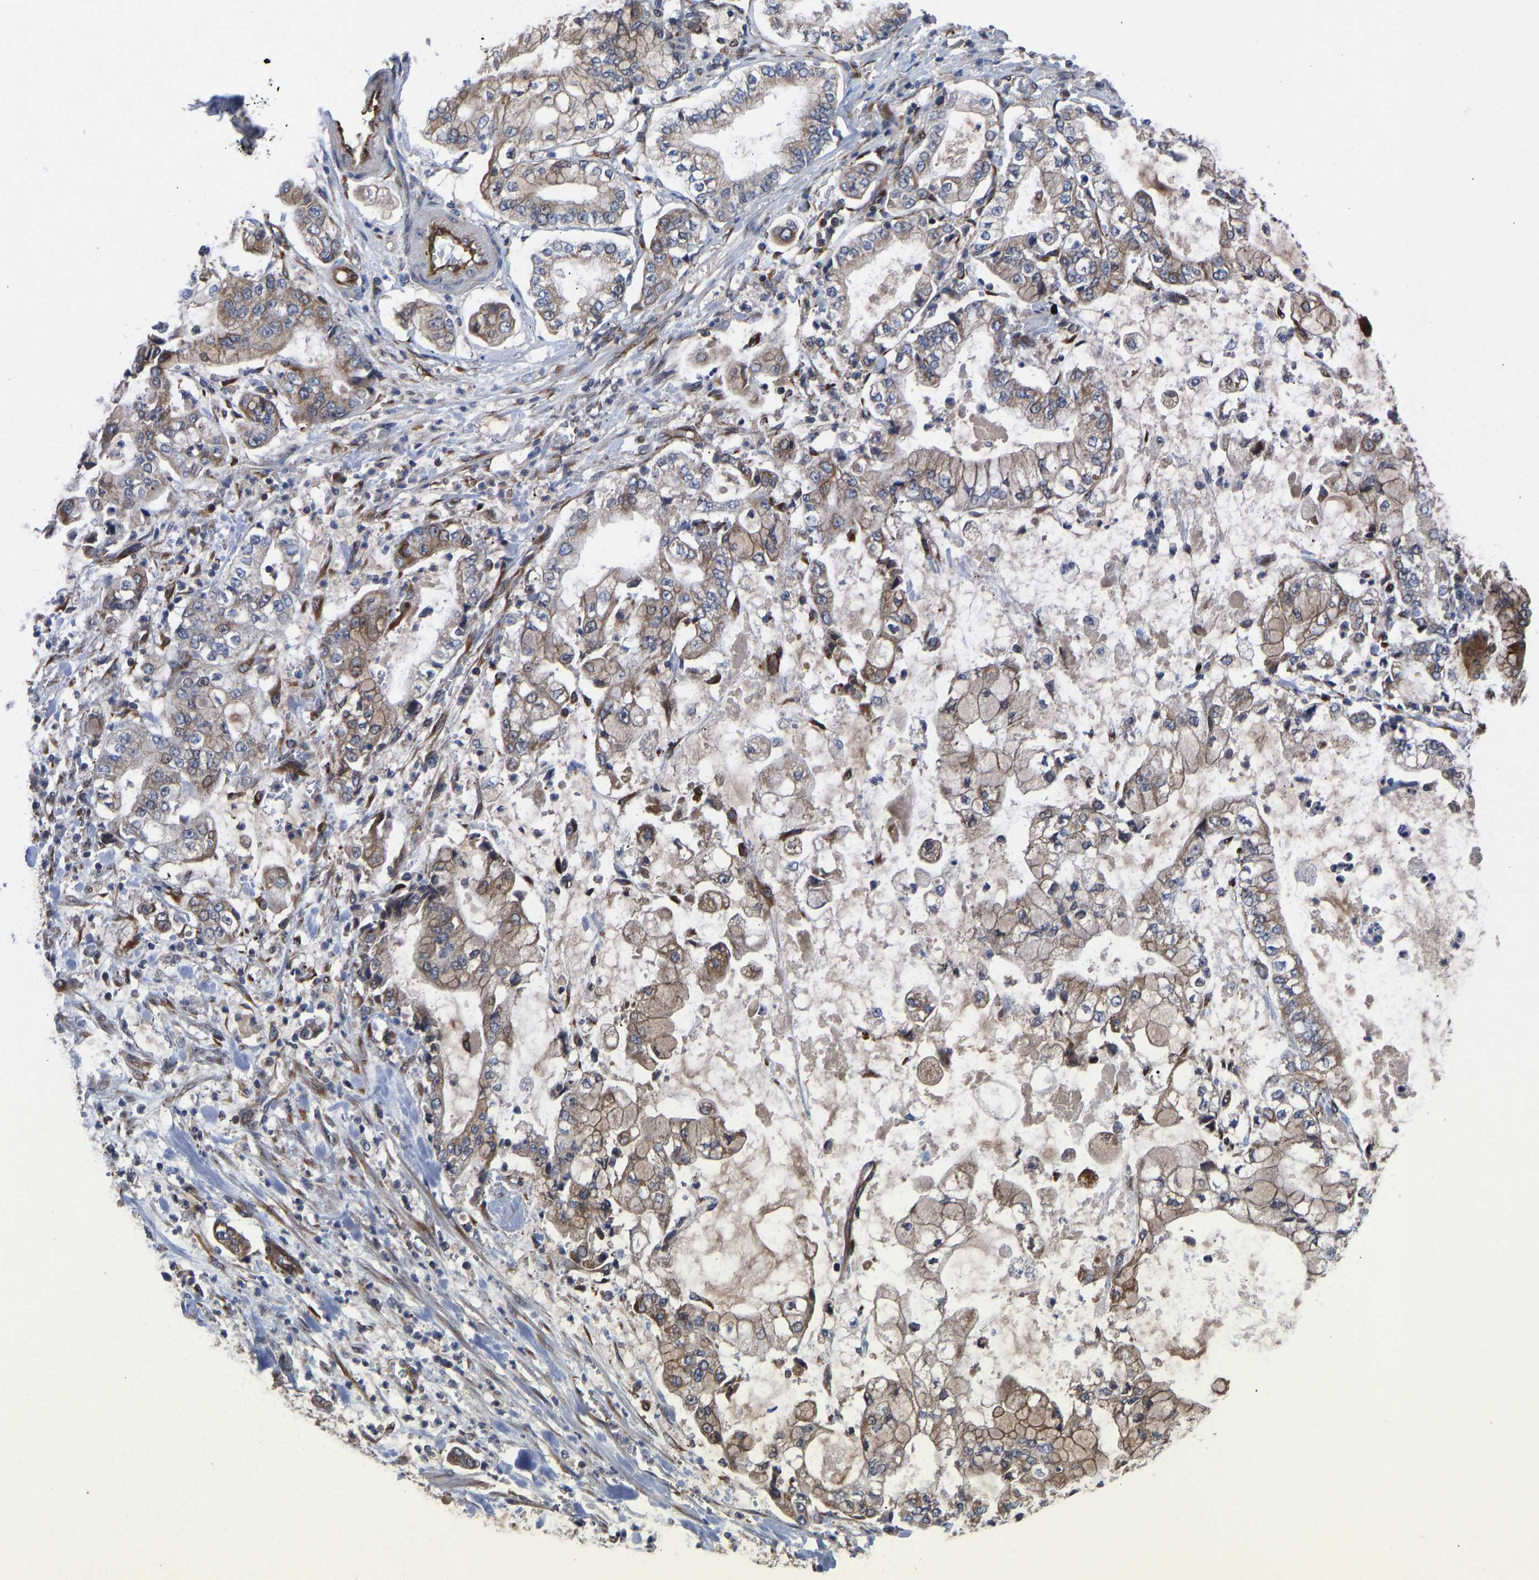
{"staining": {"intensity": "weak", "quantity": "25%-75%", "location": "cytoplasmic/membranous"}, "tissue": "stomach cancer", "cell_type": "Tumor cells", "image_type": "cancer", "snomed": [{"axis": "morphology", "description": "Adenocarcinoma, NOS"}, {"axis": "topography", "description": "Stomach"}], "caption": "Immunohistochemistry micrograph of human adenocarcinoma (stomach) stained for a protein (brown), which demonstrates low levels of weak cytoplasmic/membranous positivity in approximately 25%-75% of tumor cells.", "gene": "FRRS1", "patient": {"sex": "male", "age": 76}}